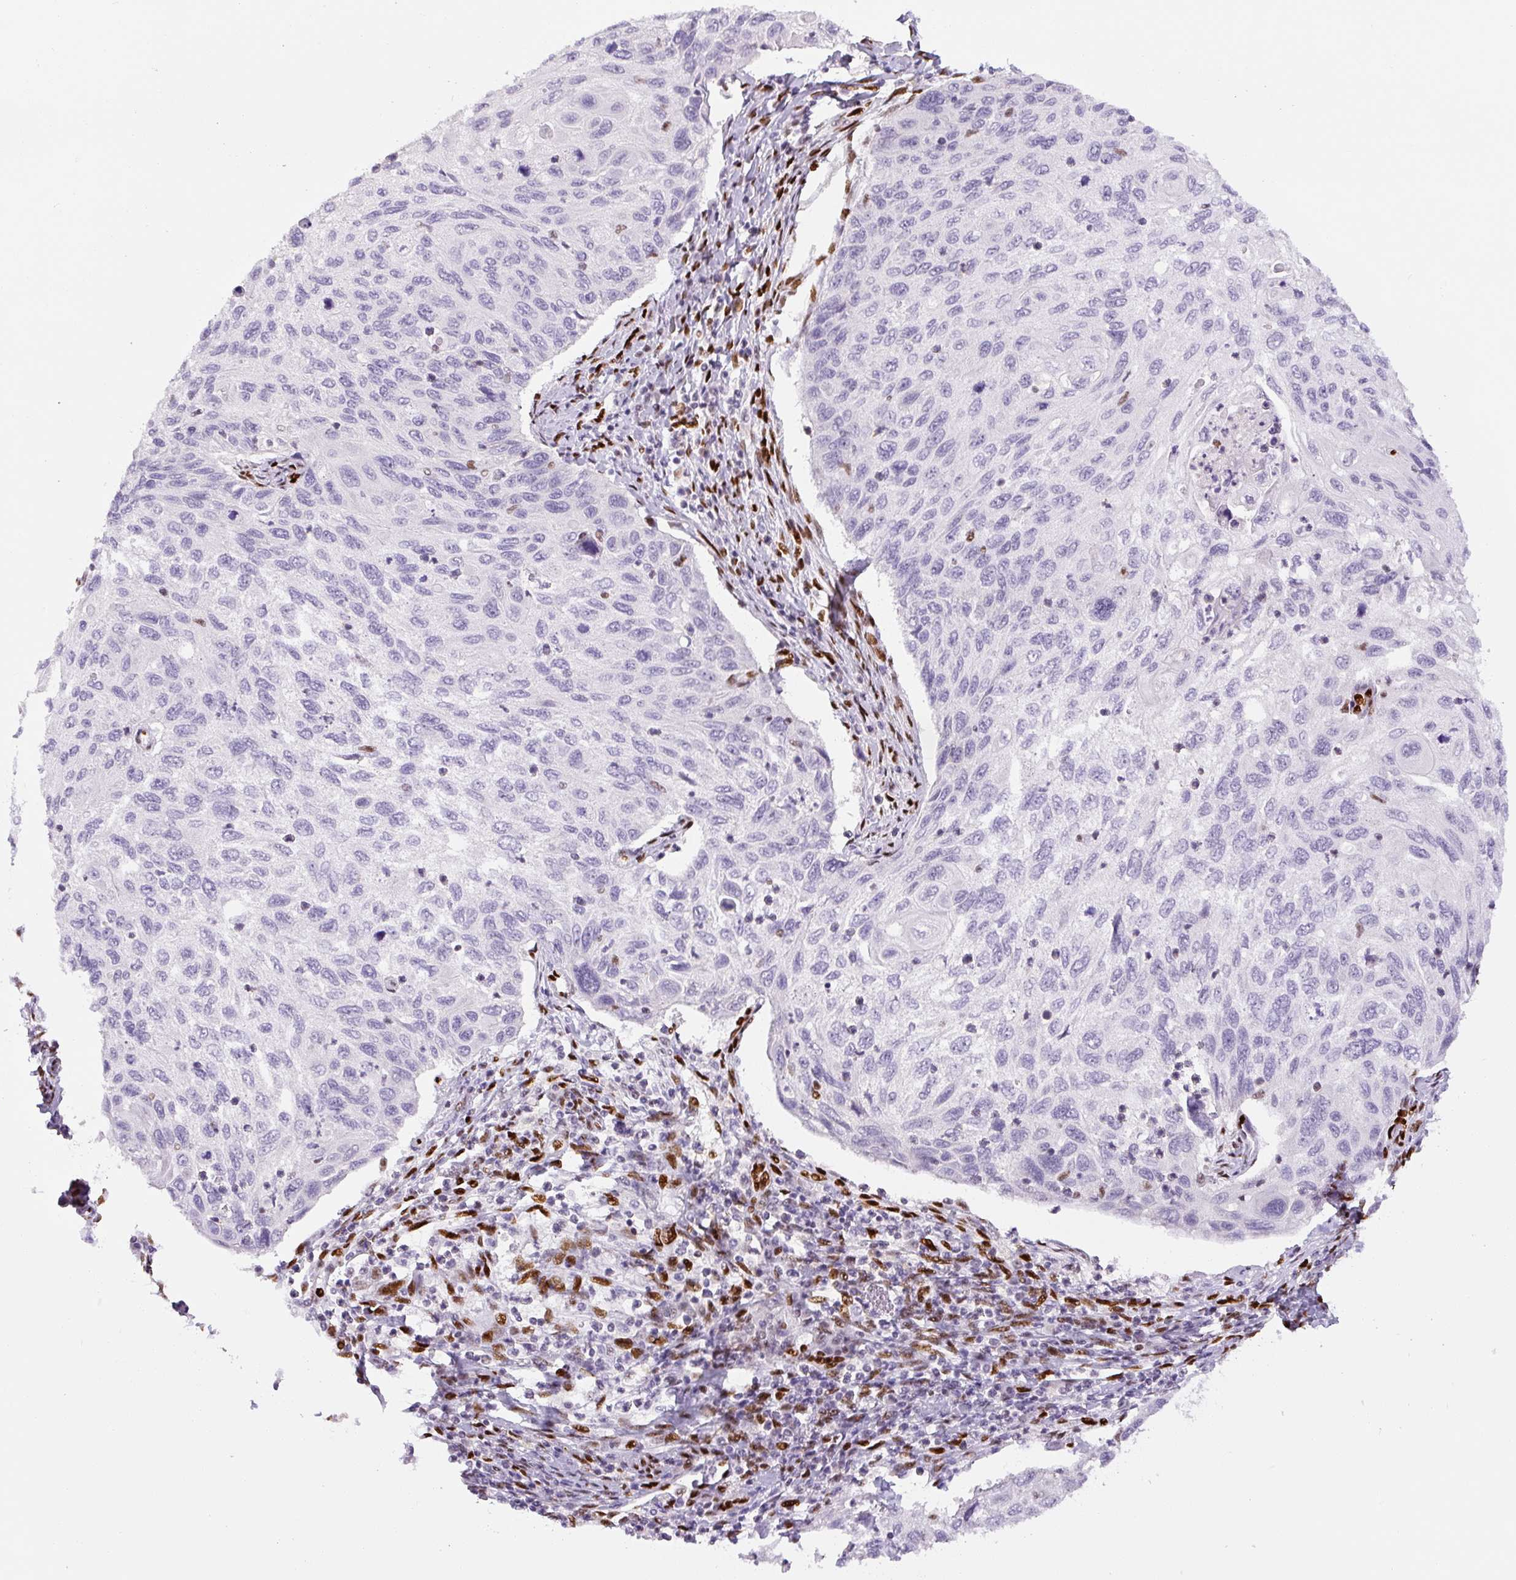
{"staining": {"intensity": "negative", "quantity": "none", "location": "none"}, "tissue": "cervical cancer", "cell_type": "Tumor cells", "image_type": "cancer", "snomed": [{"axis": "morphology", "description": "Squamous cell carcinoma, NOS"}, {"axis": "topography", "description": "Cervix"}], "caption": "This is a photomicrograph of IHC staining of cervical cancer (squamous cell carcinoma), which shows no staining in tumor cells.", "gene": "ZEB1", "patient": {"sex": "female", "age": 70}}